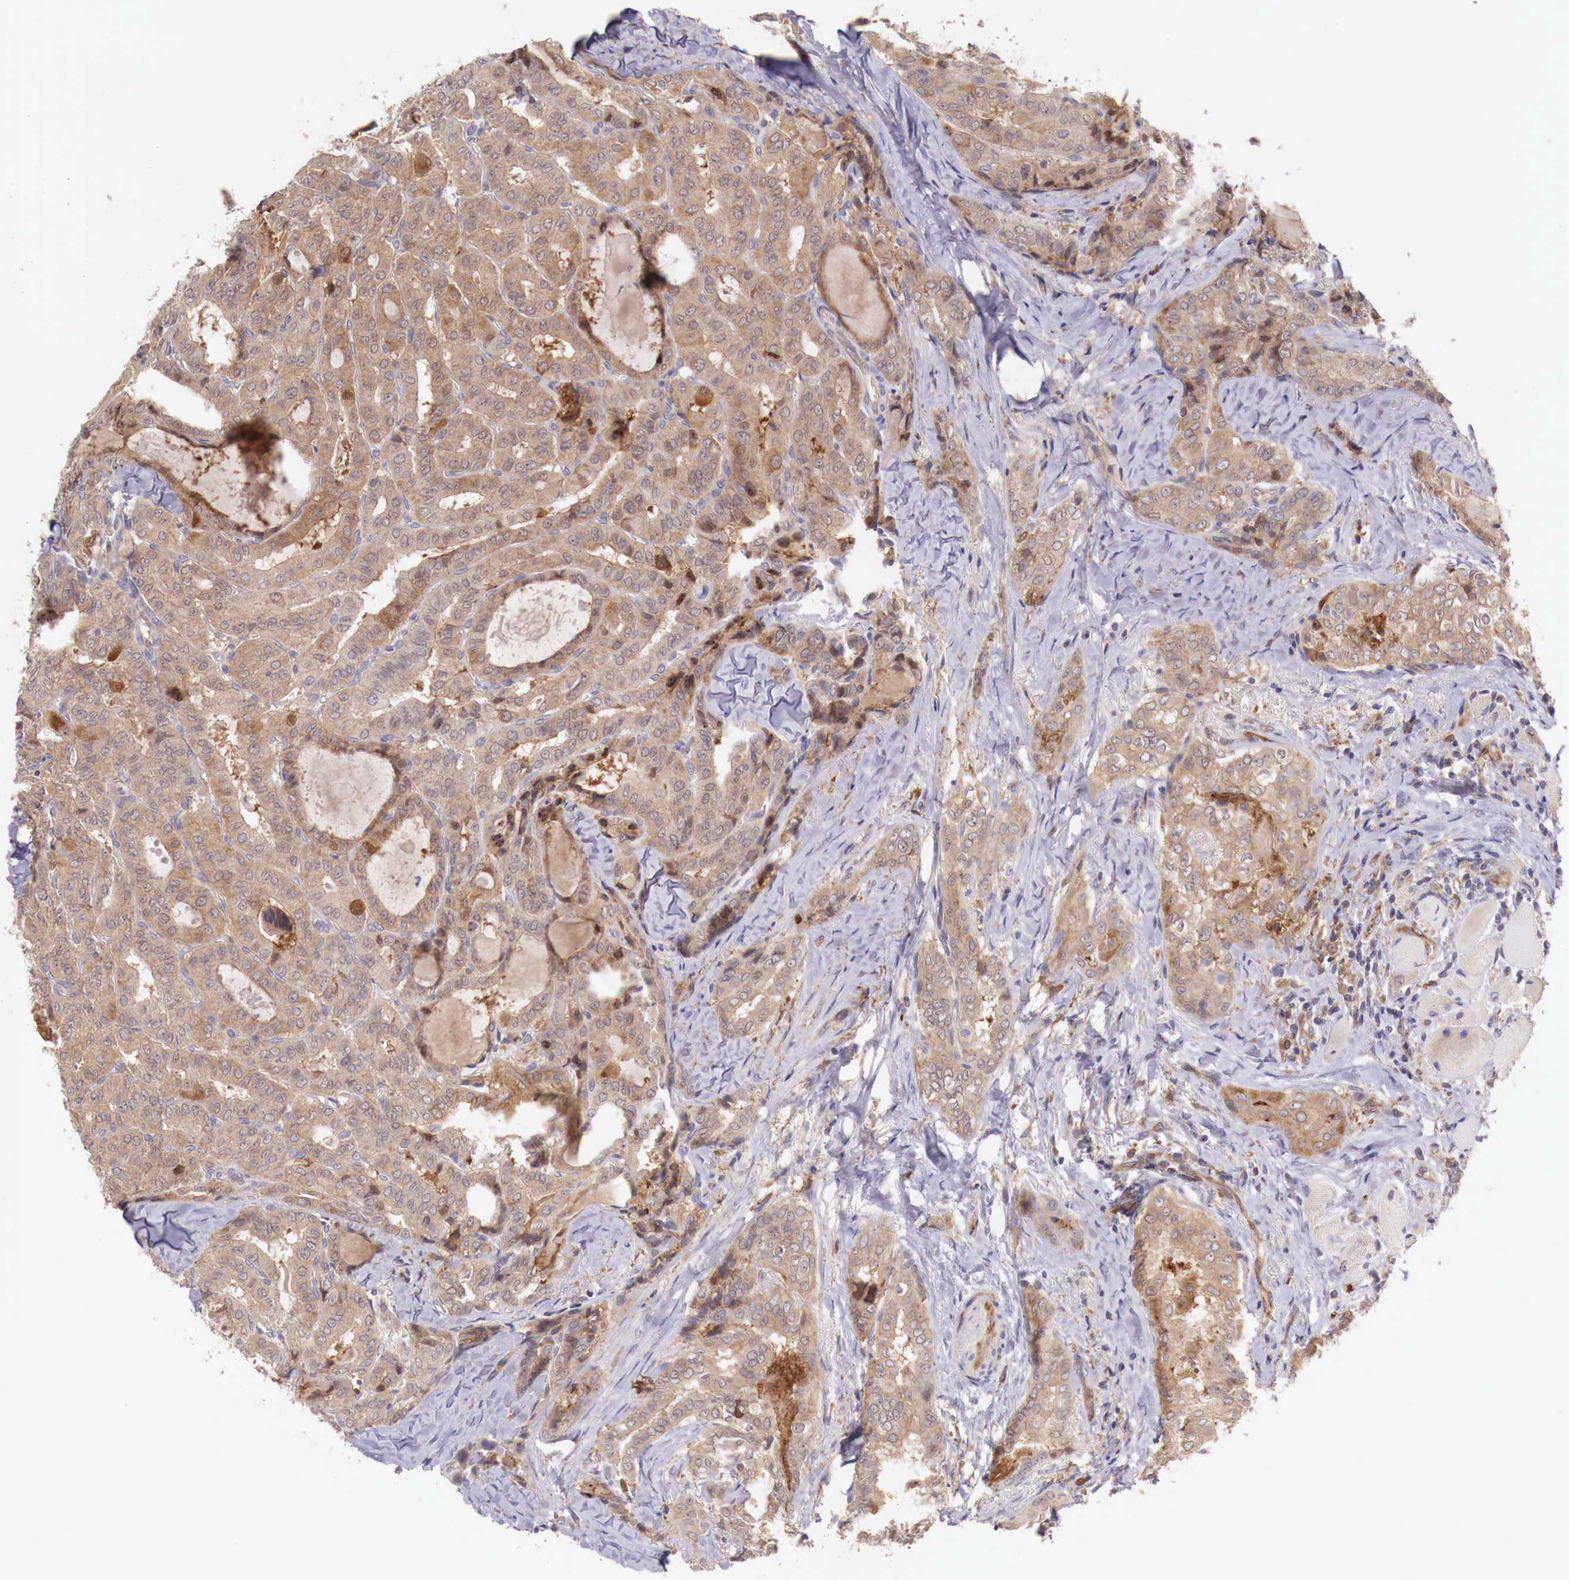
{"staining": {"intensity": "moderate", "quantity": ">75%", "location": "cytoplasmic/membranous"}, "tissue": "thyroid cancer", "cell_type": "Tumor cells", "image_type": "cancer", "snomed": [{"axis": "morphology", "description": "Papillary adenocarcinoma, NOS"}, {"axis": "topography", "description": "Thyroid gland"}], "caption": "Immunohistochemical staining of thyroid cancer shows medium levels of moderate cytoplasmic/membranous protein expression in about >75% of tumor cells.", "gene": "GAB2", "patient": {"sex": "female", "age": 71}}